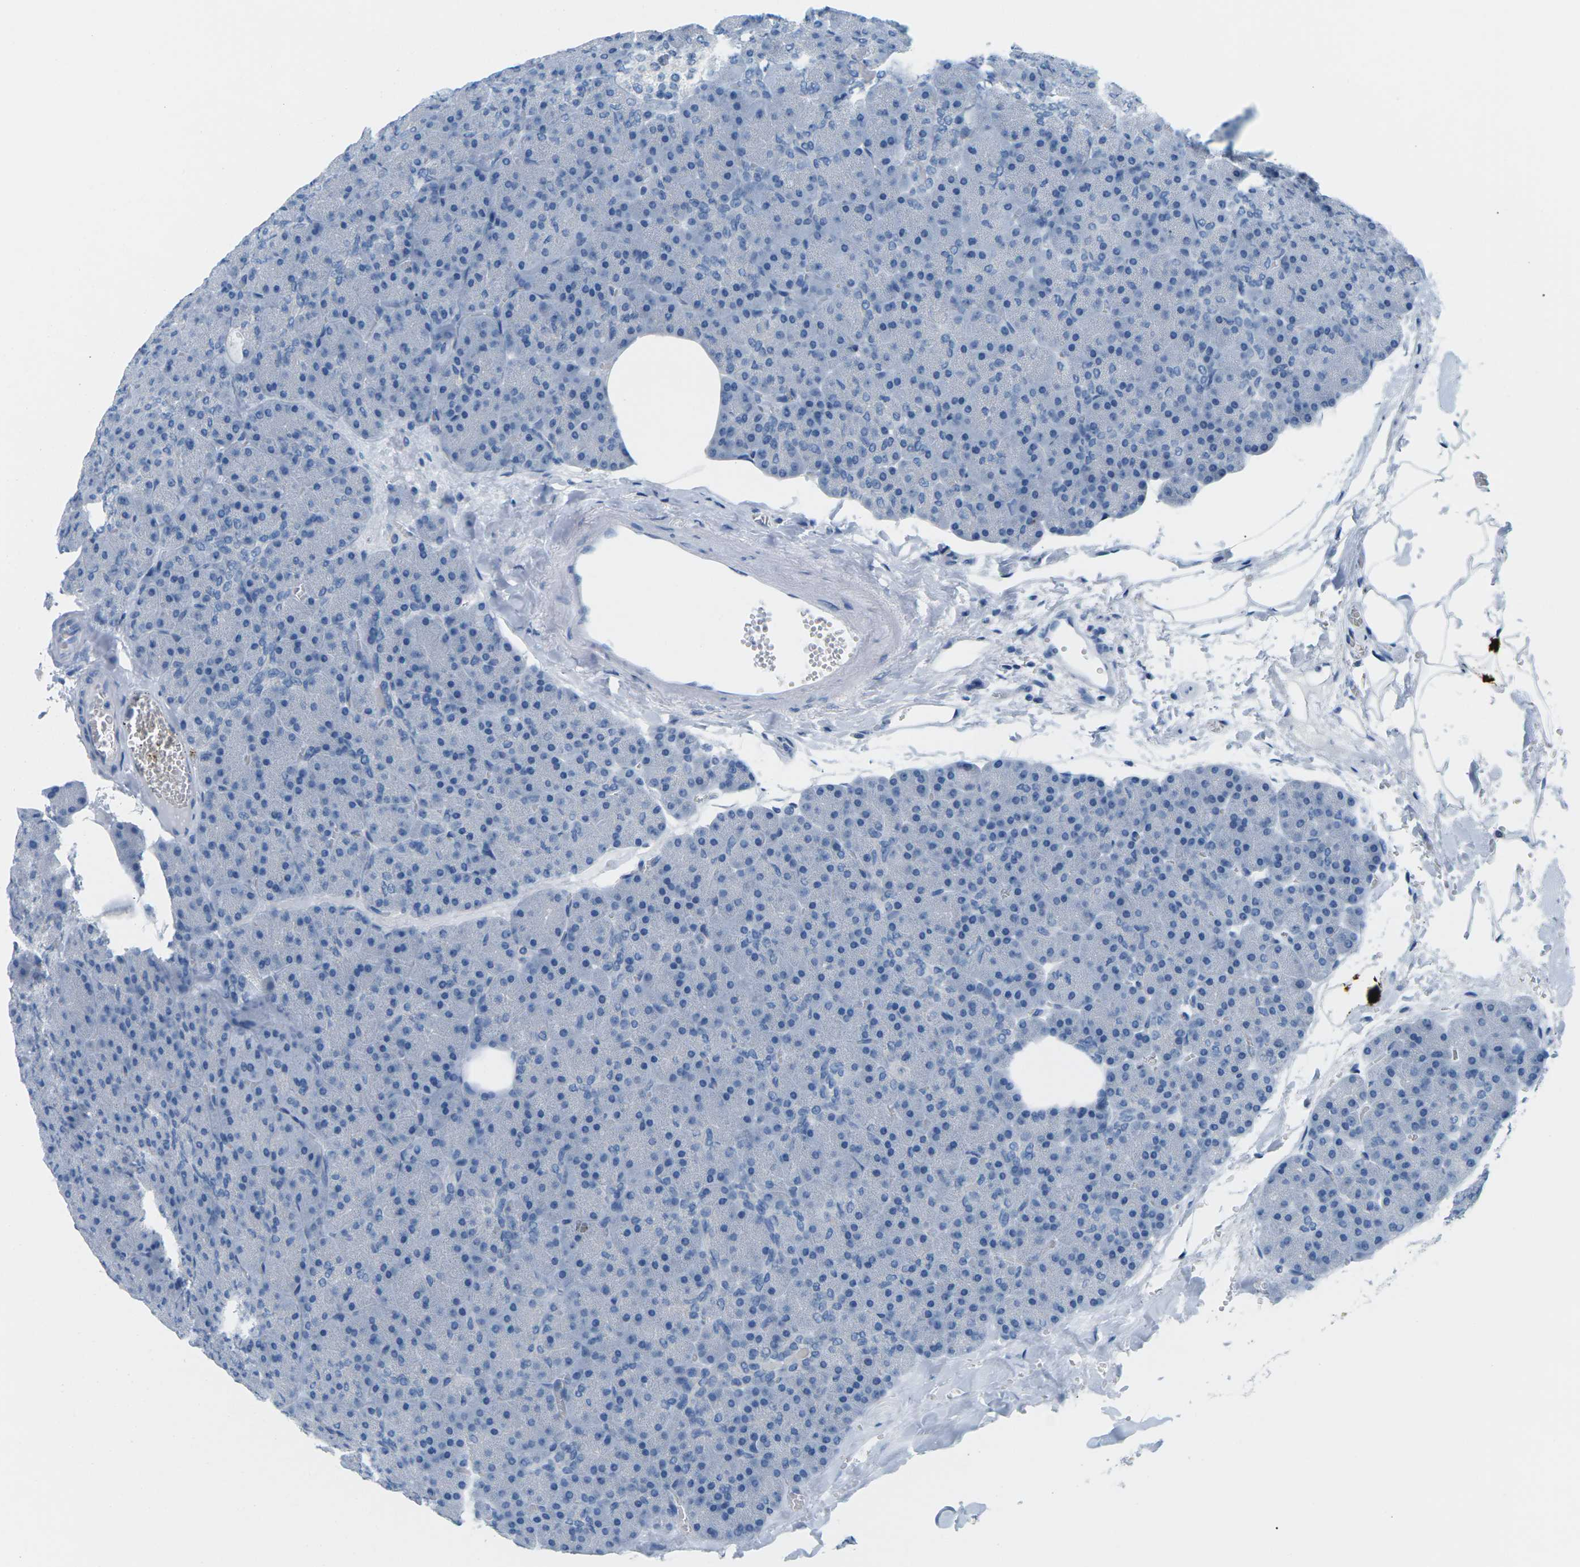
{"staining": {"intensity": "negative", "quantity": "none", "location": "none"}, "tissue": "pancreas", "cell_type": "Exocrine glandular cells", "image_type": "normal", "snomed": [{"axis": "morphology", "description": "Normal tissue, NOS"}, {"axis": "topography", "description": "Pancreas"}], "caption": "The IHC photomicrograph has no significant staining in exocrine glandular cells of pancreas.", "gene": "SLC12A1", "patient": {"sex": "female", "age": 35}}